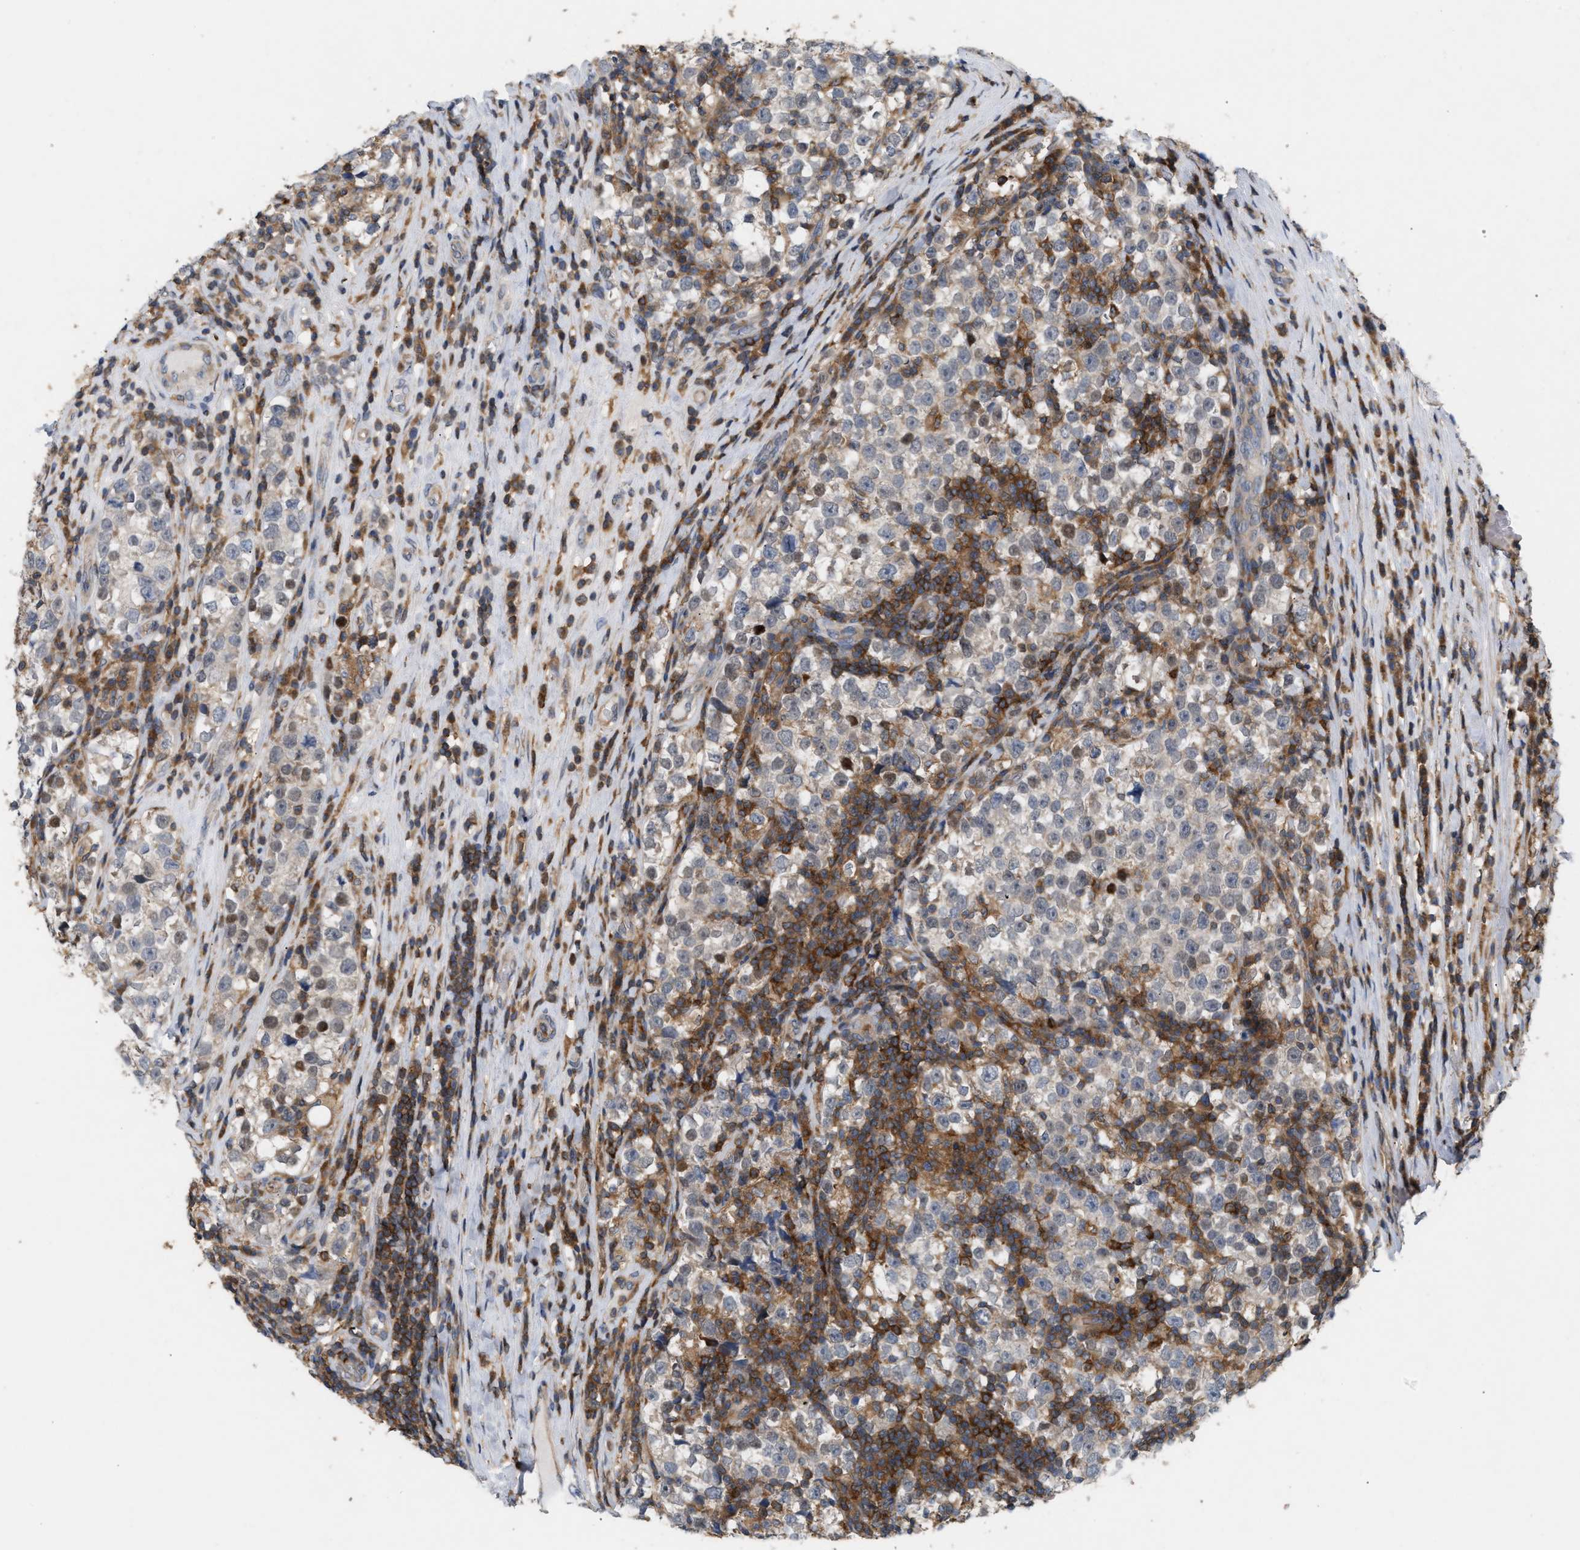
{"staining": {"intensity": "moderate", "quantity": "<25%", "location": "cytoplasmic/membranous,nuclear"}, "tissue": "testis cancer", "cell_type": "Tumor cells", "image_type": "cancer", "snomed": [{"axis": "morphology", "description": "Normal tissue, NOS"}, {"axis": "morphology", "description": "Seminoma, NOS"}, {"axis": "topography", "description": "Testis"}], "caption": "This is an image of immunohistochemistry (IHC) staining of testis cancer (seminoma), which shows moderate positivity in the cytoplasmic/membranous and nuclear of tumor cells.", "gene": "DBNL", "patient": {"sex": "male", "age": 43}}